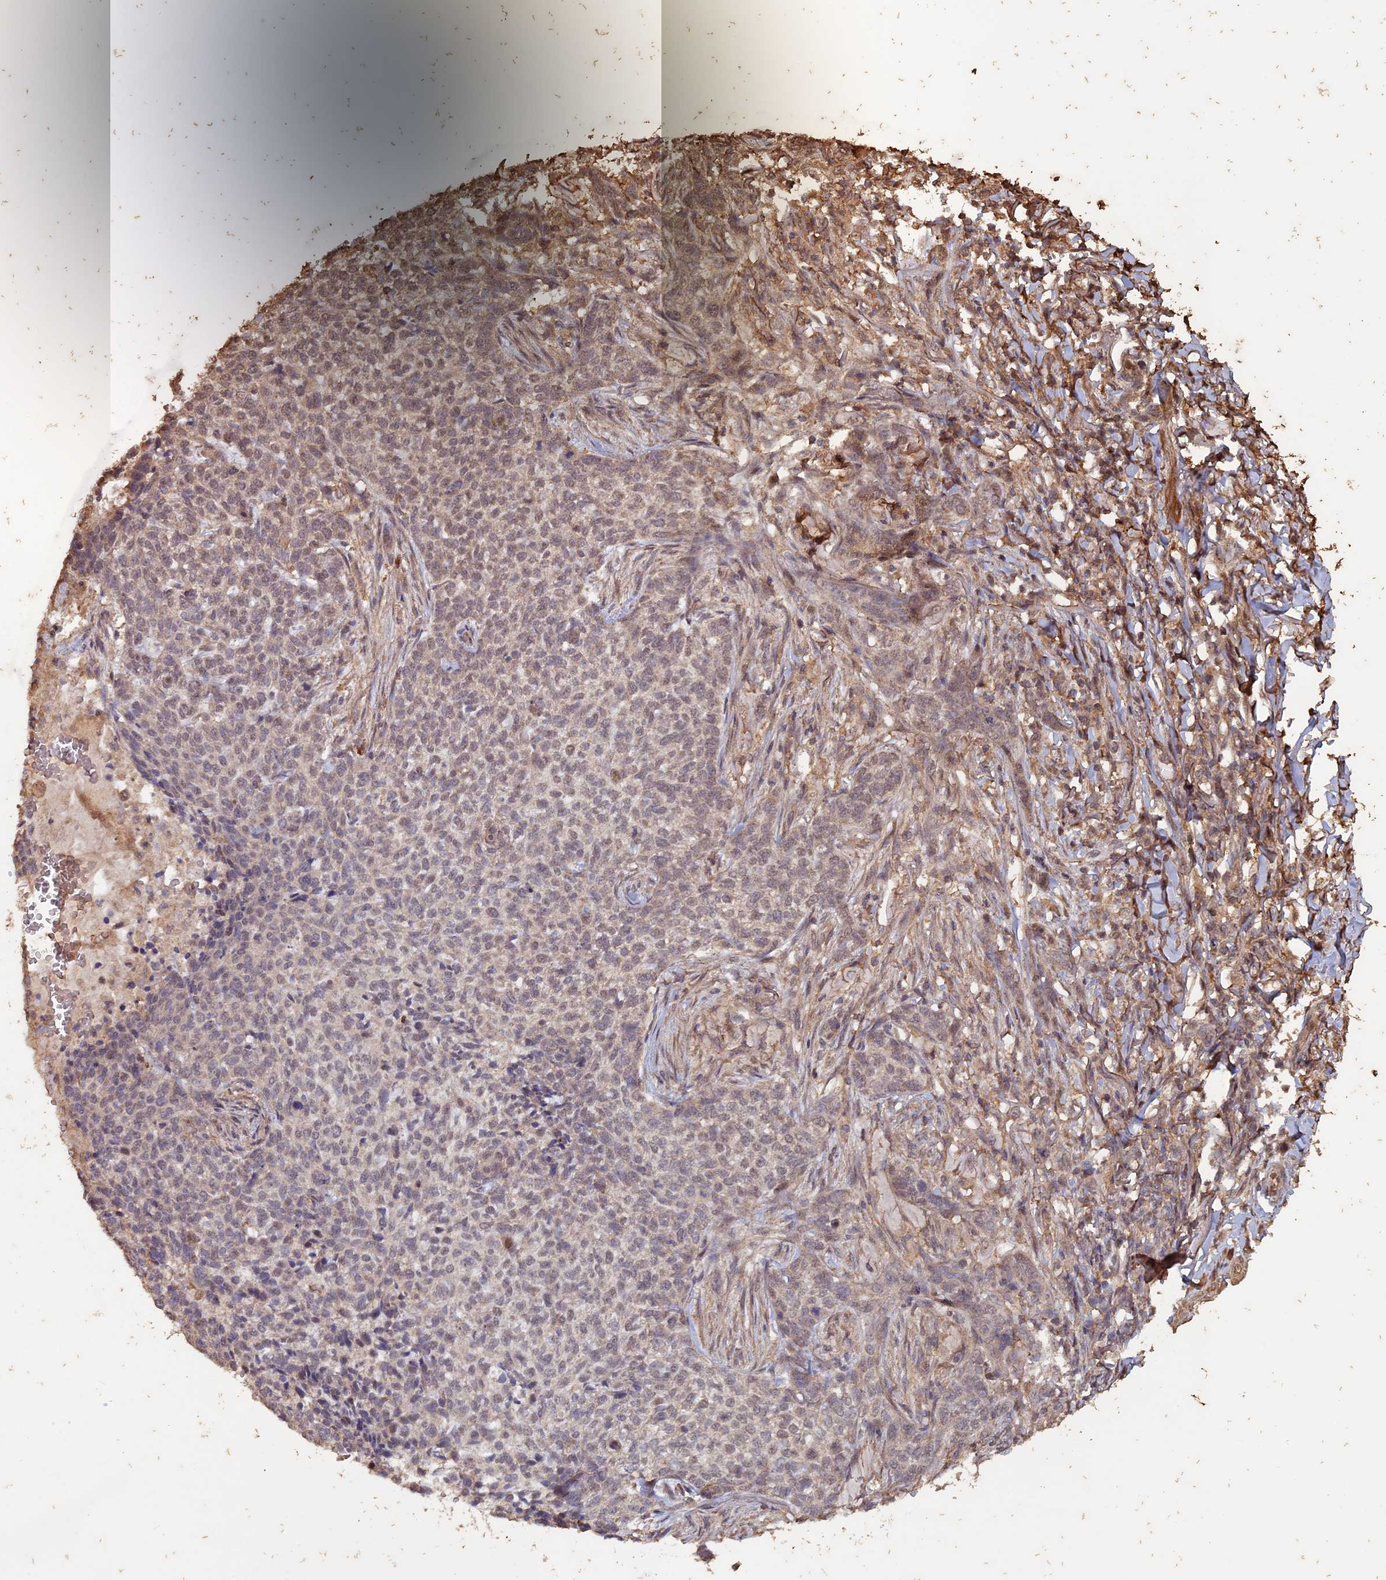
{"staining": {"intensity": "weak", "quantity": "<25%", "location": "cytoplasmic/membranous"}, "tissue": "skin cancer", "cell_type": "Tumor cells", "image_type": "cancer", "snomed": [{"axis": "morphology", "description": "Basal cell carcinoma"}, {"axis": "topography", "description": "Skin"}], "caption": "The image exhibits no staining of tumor cells in skin cancer.", "gene": "HUNK", "patient": {"sex": "male", "age": 85}}